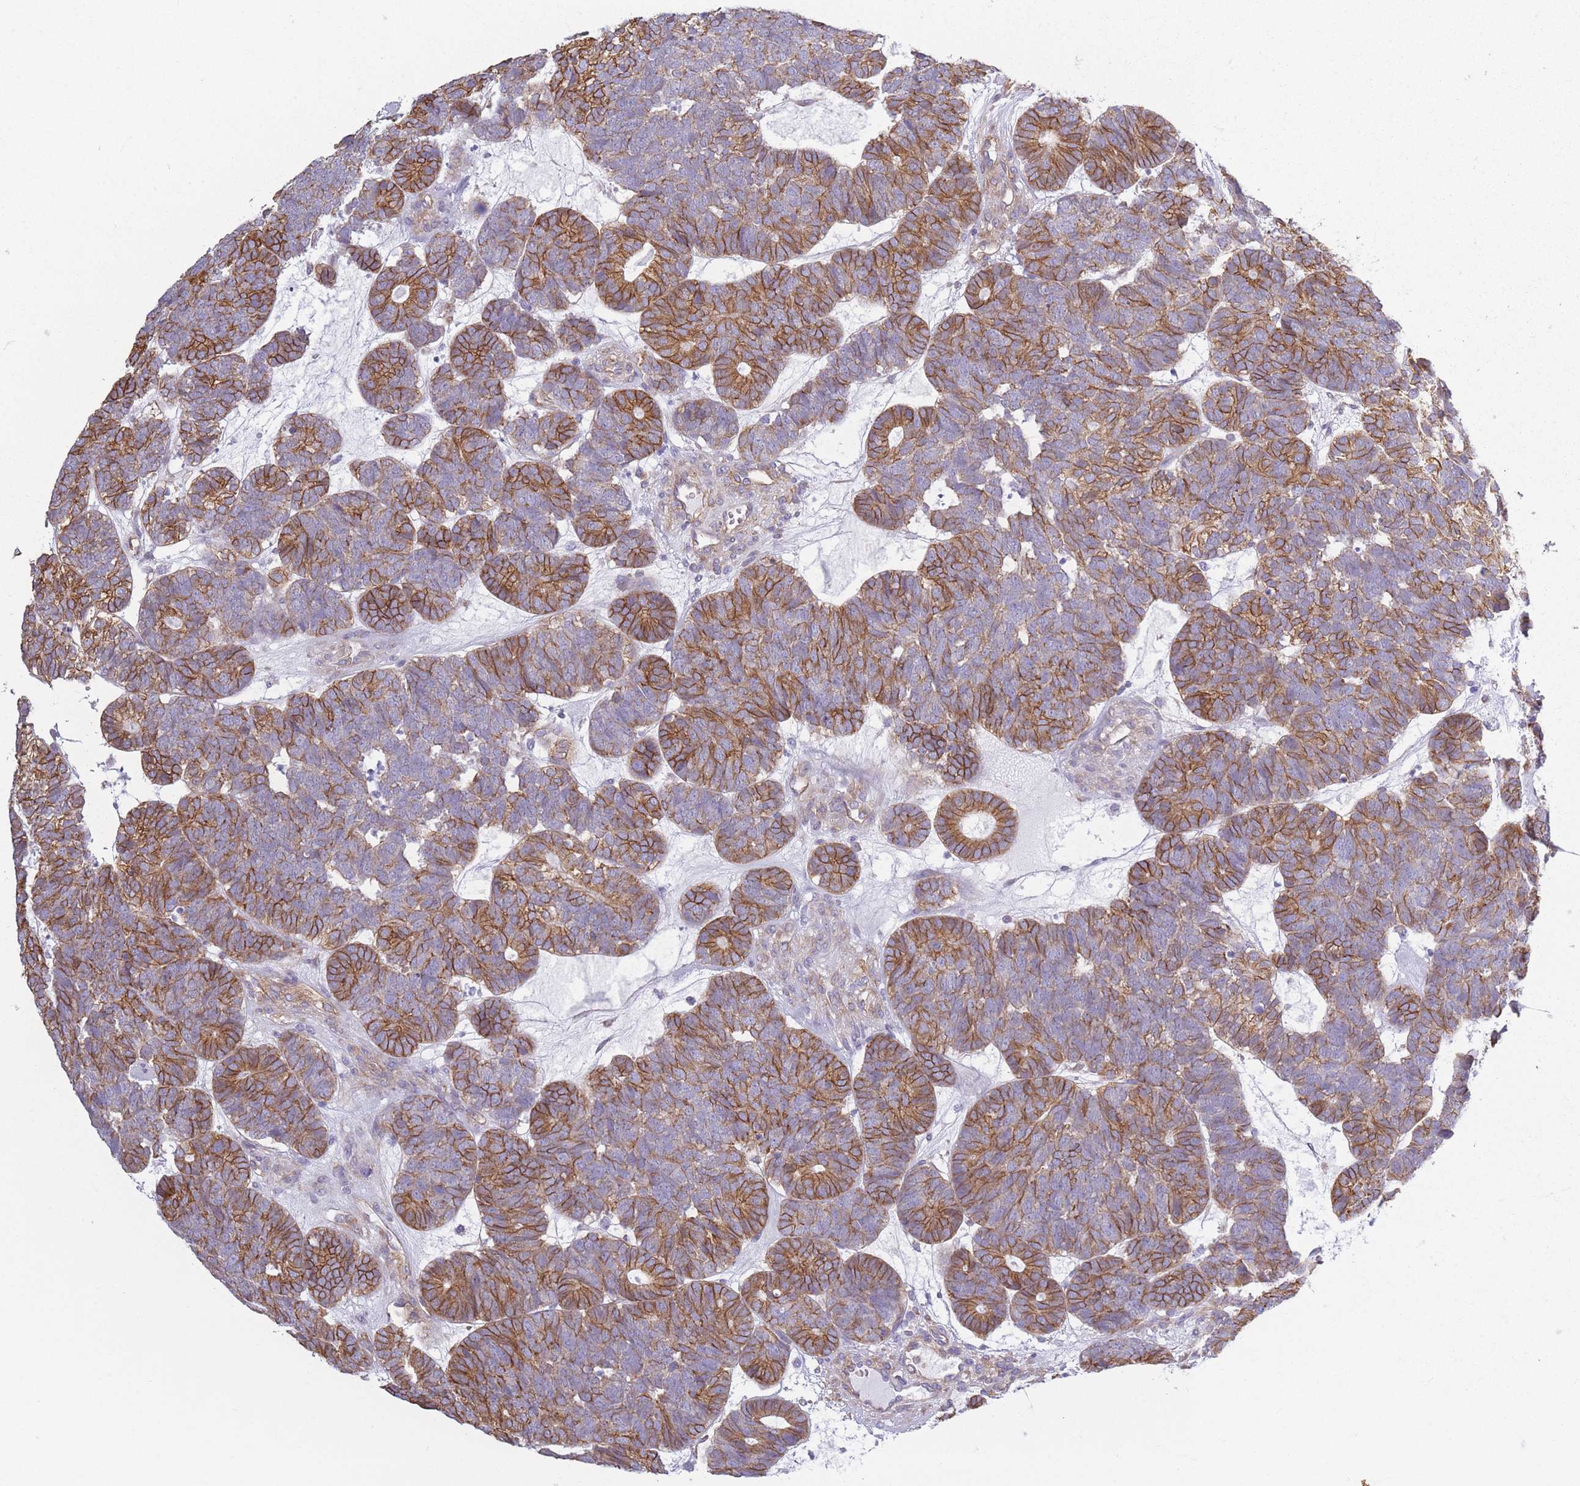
{"staining": {"intensity": "moderate", "quantity": ">75%", "location": "cytoplasmic/membranous"}, "tissue": "head and neck cancer", "cell_type": "Tumor cells", "image_type": "cancer", "snomed": [{"axis": "morphology", "description": "Adenocarcinoma, NOS"}, {"axis": "topography", "description": "Head-Neck"}], "caption": "Immunohistochemical staining of human head and neck cancer displays medium levels of moderate cytoplasmic/membranous protein expression in about >75% of tumor cells.", "gene": "ADD1", "patient": {"sex": "female", "age": 81}}